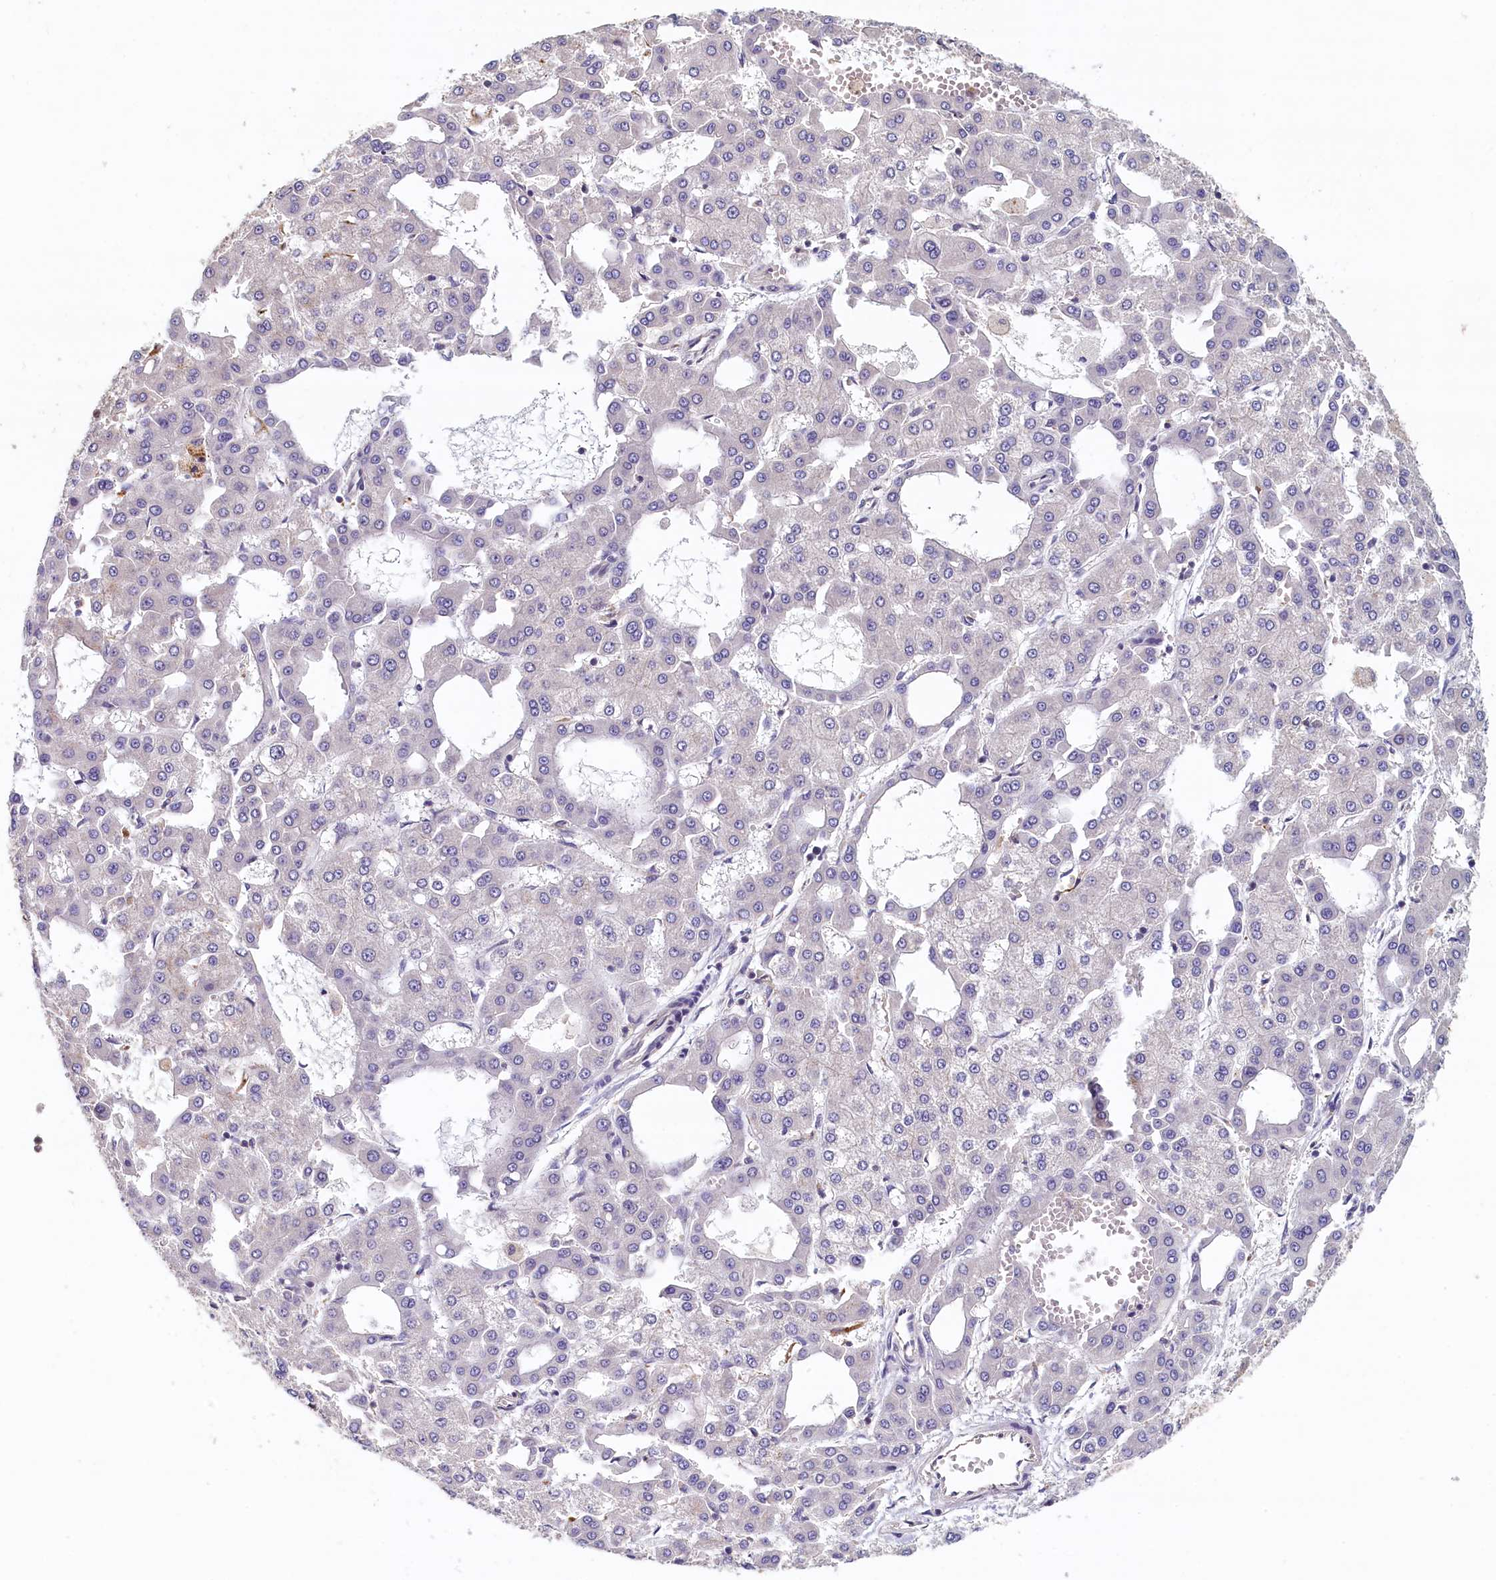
{"staining": {"intensity": "negative", "quantity": "none", "location": "none"}, "tissue": "liver cancer", "cell_type": "Tumor cells", "image_type": "cancer", "snomed": [{"axis": "morphology", "description": "Carcinoma, Hepatocellular, NOS"}, {"axis": "topography", "description": "Liver"}], "caption": "Tumor cells show no significant expression in liver hepatocellular carcinoma.", "gene": "NUBP2", "patient": {"sex": "male", "age": 47}}